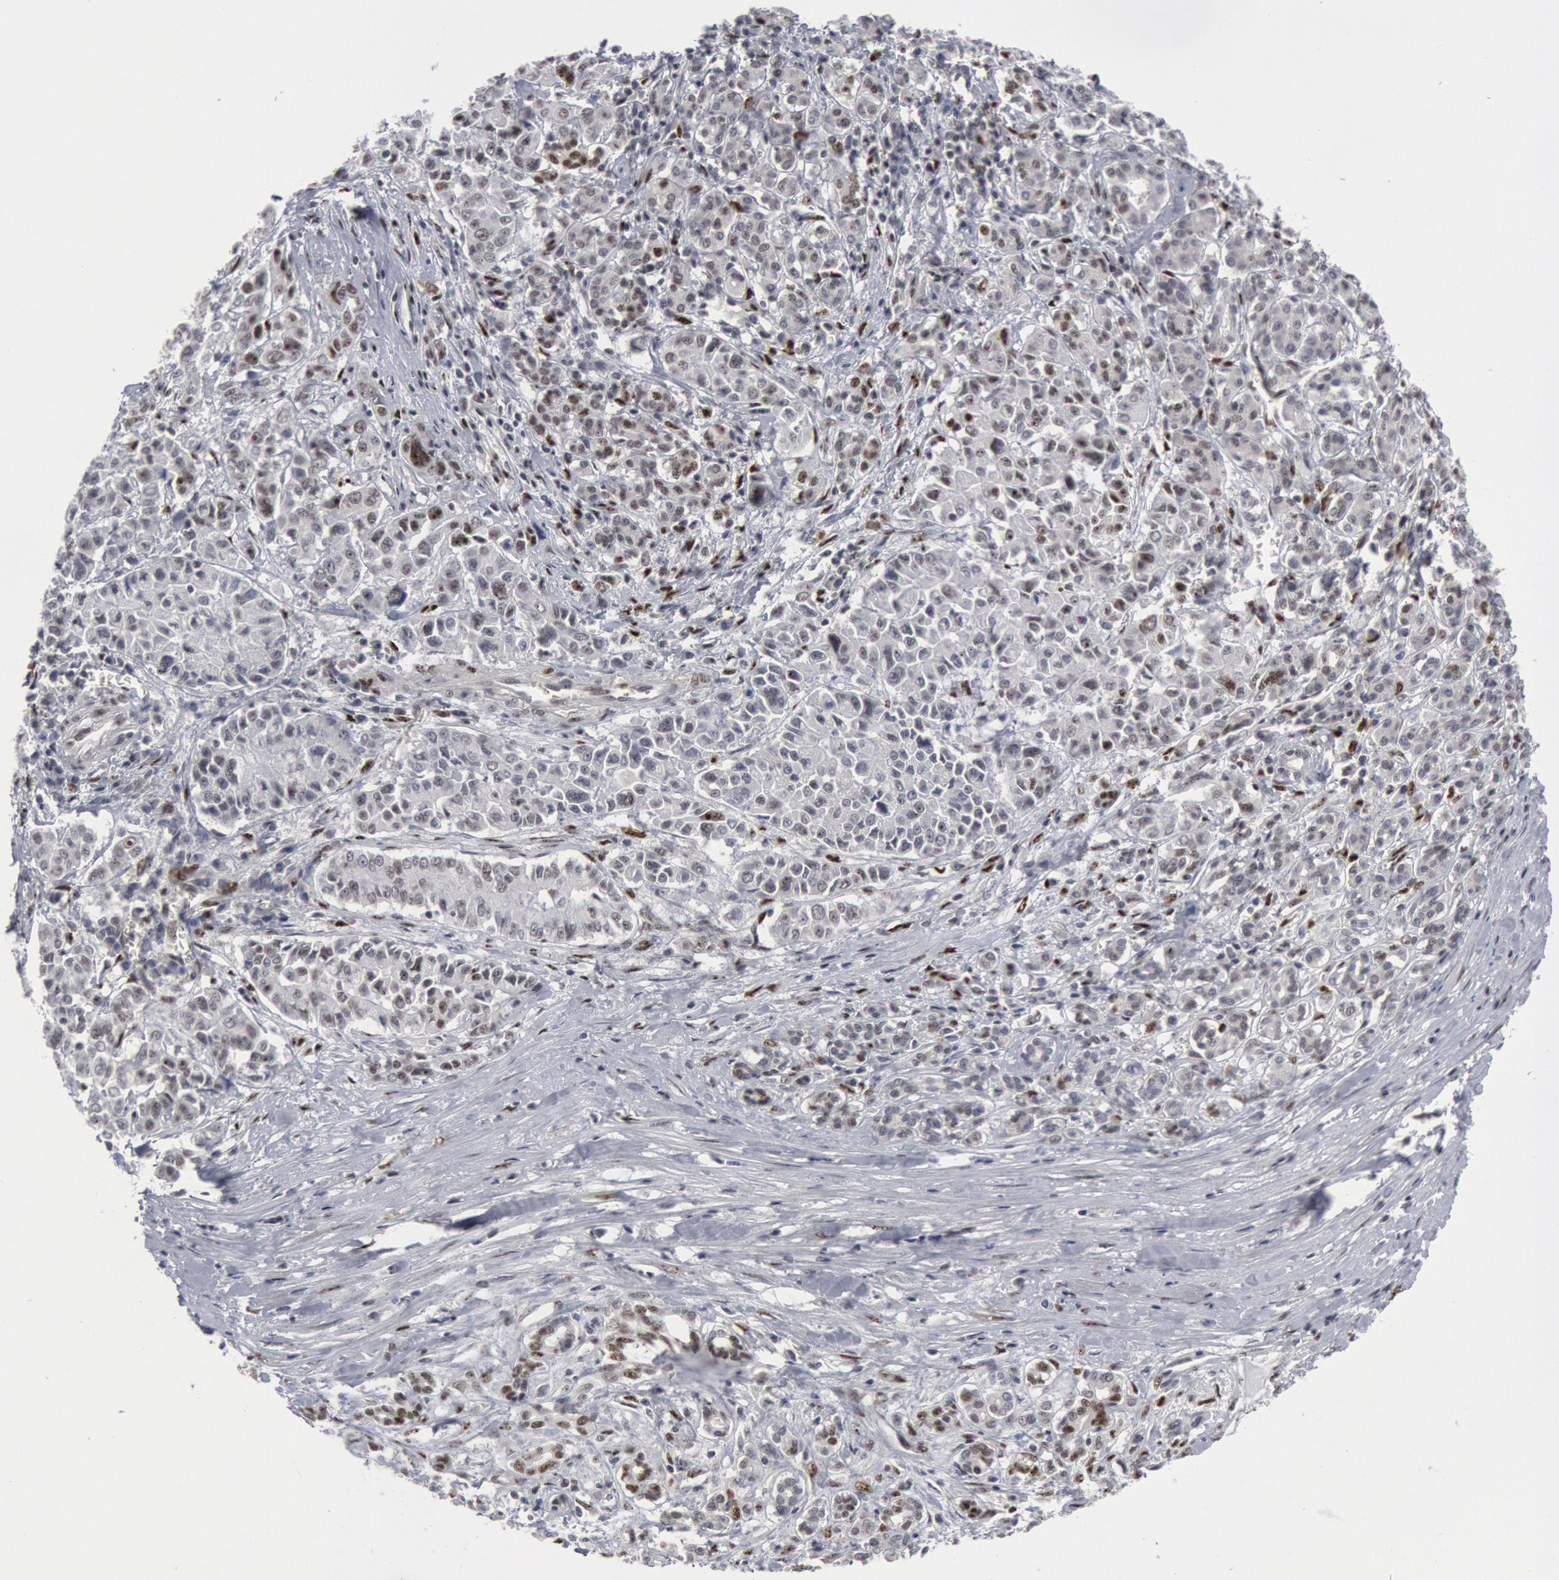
{"staining": {"intensity": "weak", "quantity": "<25%", "location": "nuclear"}, "tissue": "pancreatic cancer", "cell_type": "Tumor cells", "image_type": "cancer", "snomed": [{"axis": "morphology", "description": "Adenocarcinoma, NOS"}, {"axis": "topography", "description": "Pancreas"}], "caption": "An IHC histopathology image of pancreatic cancer (adenocarcinoma) is shown. There is no staining in tumor cells of pancreatic cancer (adenocarcinoma).", "gene": "FOXO1", "patient": {"sex": "female", "age": 52}}